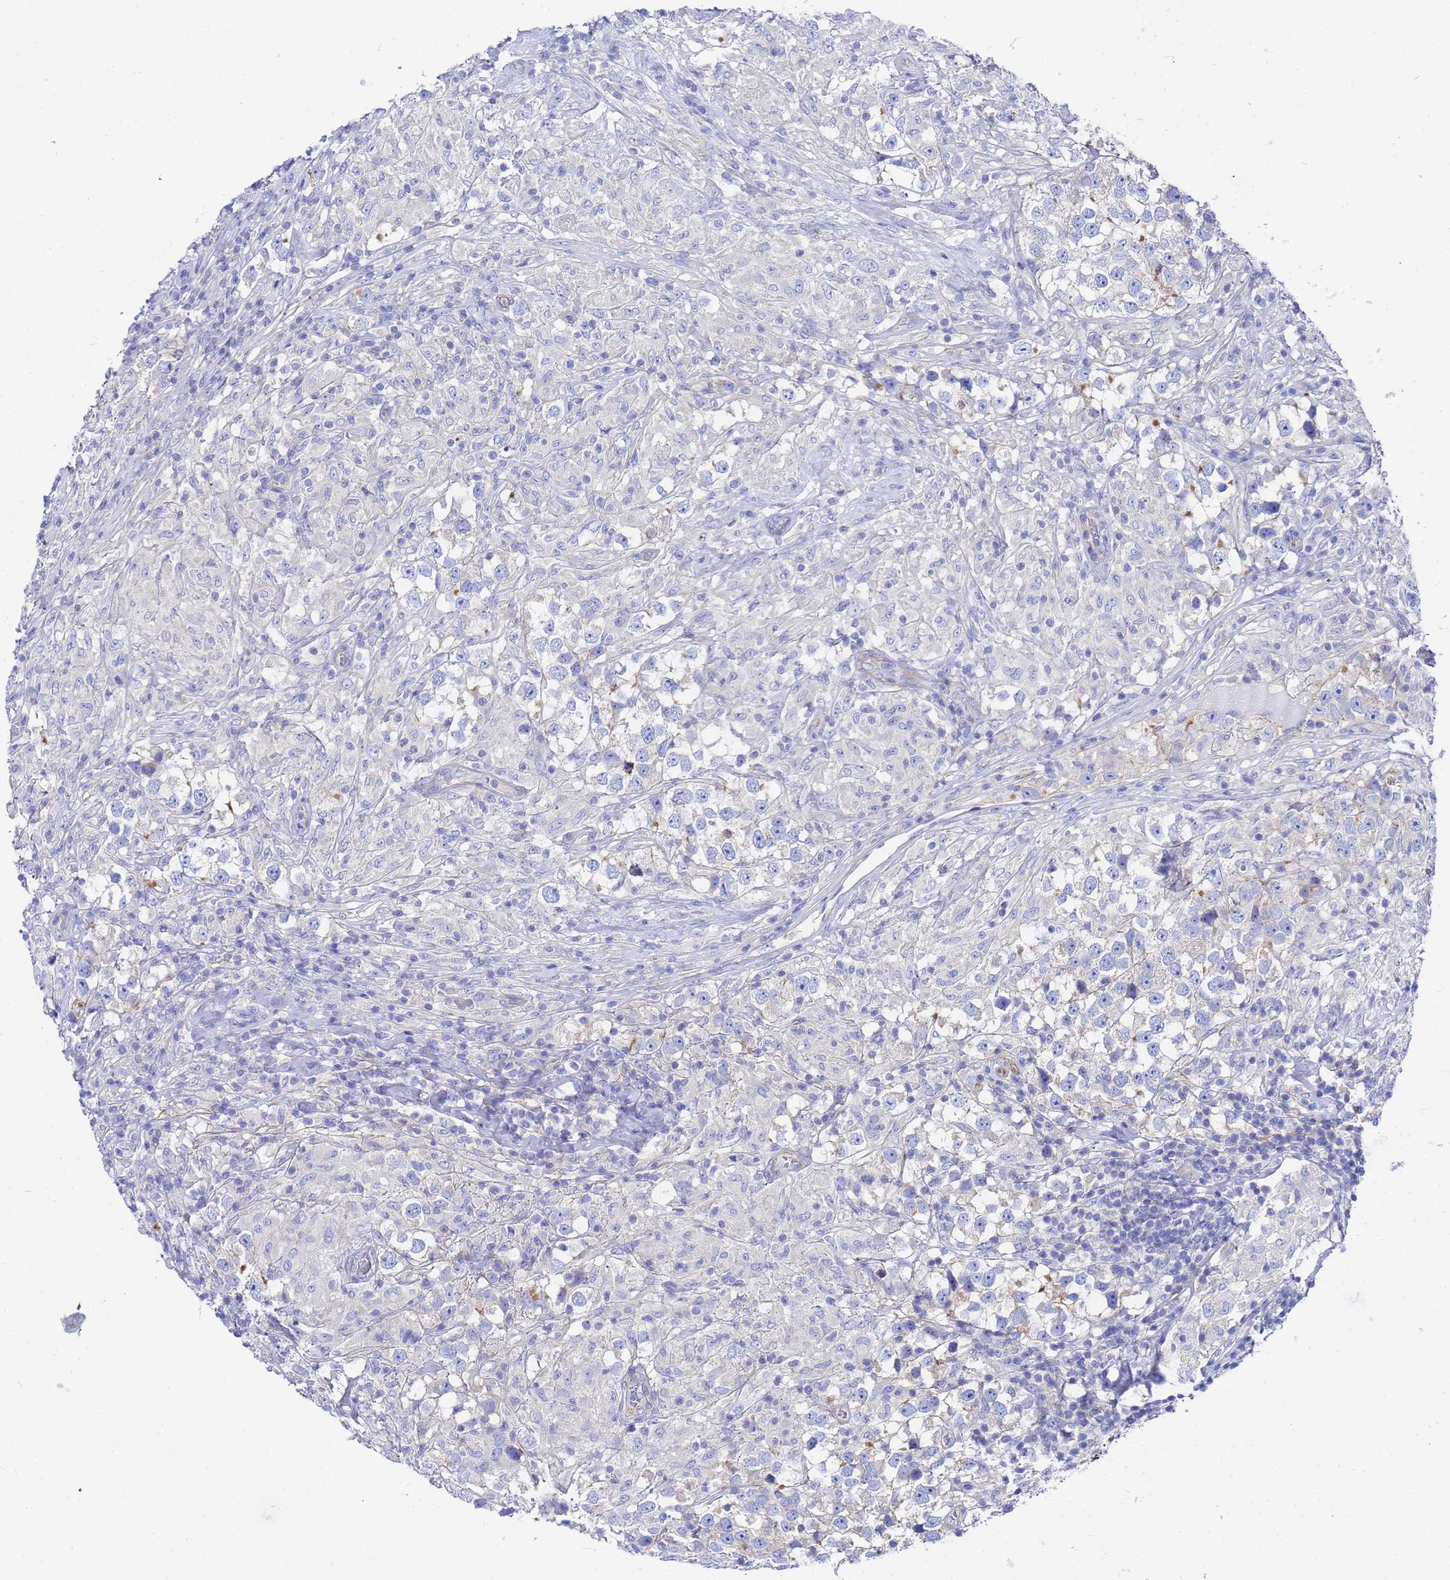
{"staining": {"intensity": "weak", "quantity": "<25%", "location": "cytoplasmic/membranous"}, "tissue": "testis cancer", "cell_type": "Tumor cells", "image_type": "cancer", "snomed": [{"axis": "morphology", "description": "Seminoma, NOS"}, {"axis": "topography", "description": "Testis"}], "caption": "An immunohistochemistry (IHC) histopathology image of testis cancer (seminoma) is shown. There is no staining in tumor cells of testis cancer (seminoma). Brightfield microscopy of immunohistochemistry (IHC) stained with DAB (3,3'-diaminobenzidine) (brown) and hematoxylin (blue), captured at high magnification.", "gene": "RAB39B", "patient": {"sex": "male", "age": 46}}